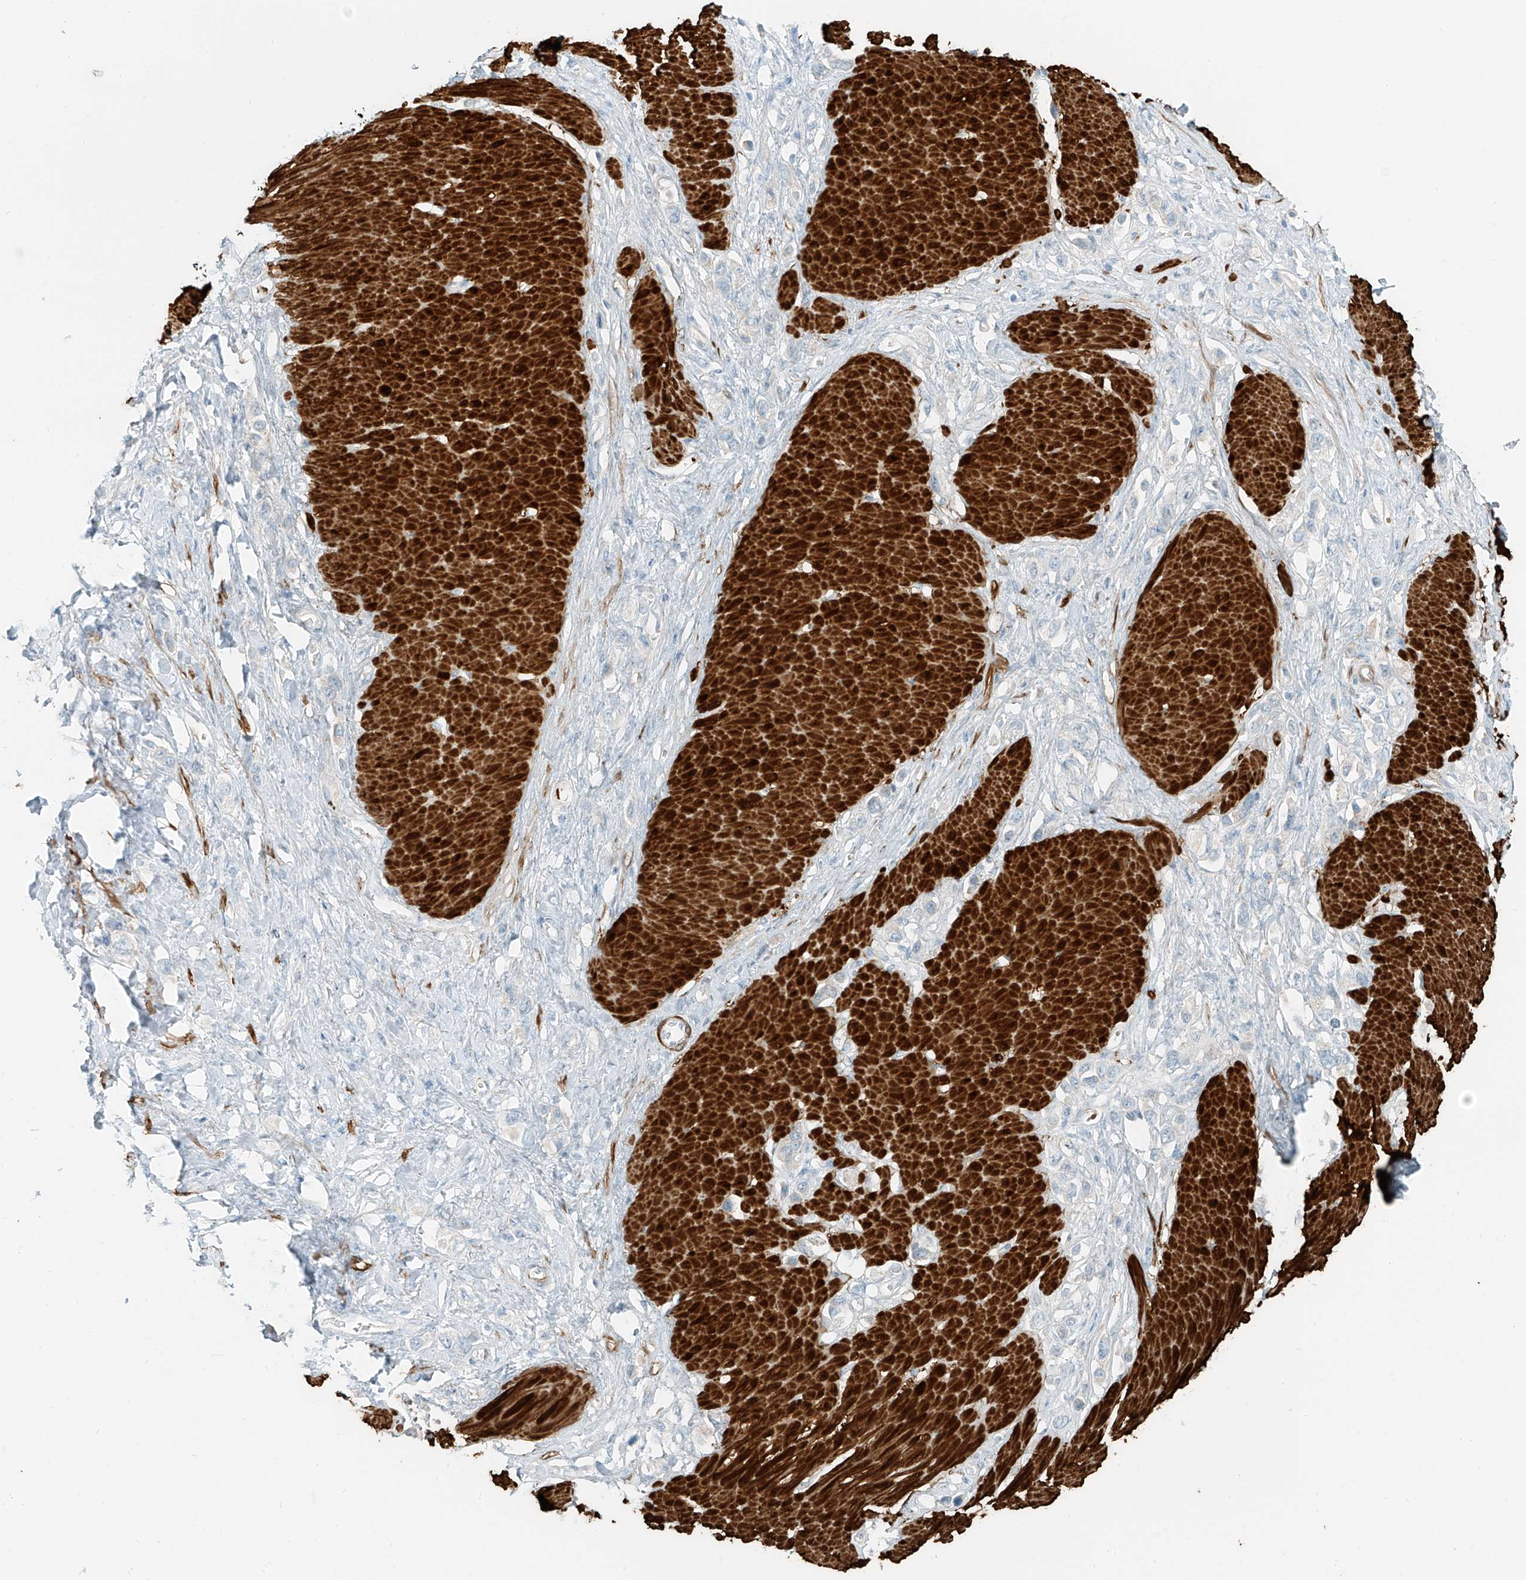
{"staining": {"intensity": "negative", "quantity": "none", "location": "none"}, "tissue": "stomach cancer", "cell_type": "Tumor cells", "image_type": "cancer", "snomed": [{"axis": "morphology", "description": "Normal tissue, NOS"}, {"axis": "morphology", "description": "Adenocarcinoma, NOS"}, {"axis": "topography", "description": "Stomach, upper"}, {"axis": "topography", "description": "Stomach"}], "caption": "Stomach cancer (adenocarcinoma) was stained to show a protein in brown. There is no significant expression in tumor cells. (IHC, brightfield microscopy, high magnification).", "gene": "SMCP", "patient": {"sex": "female", "age": 65}}